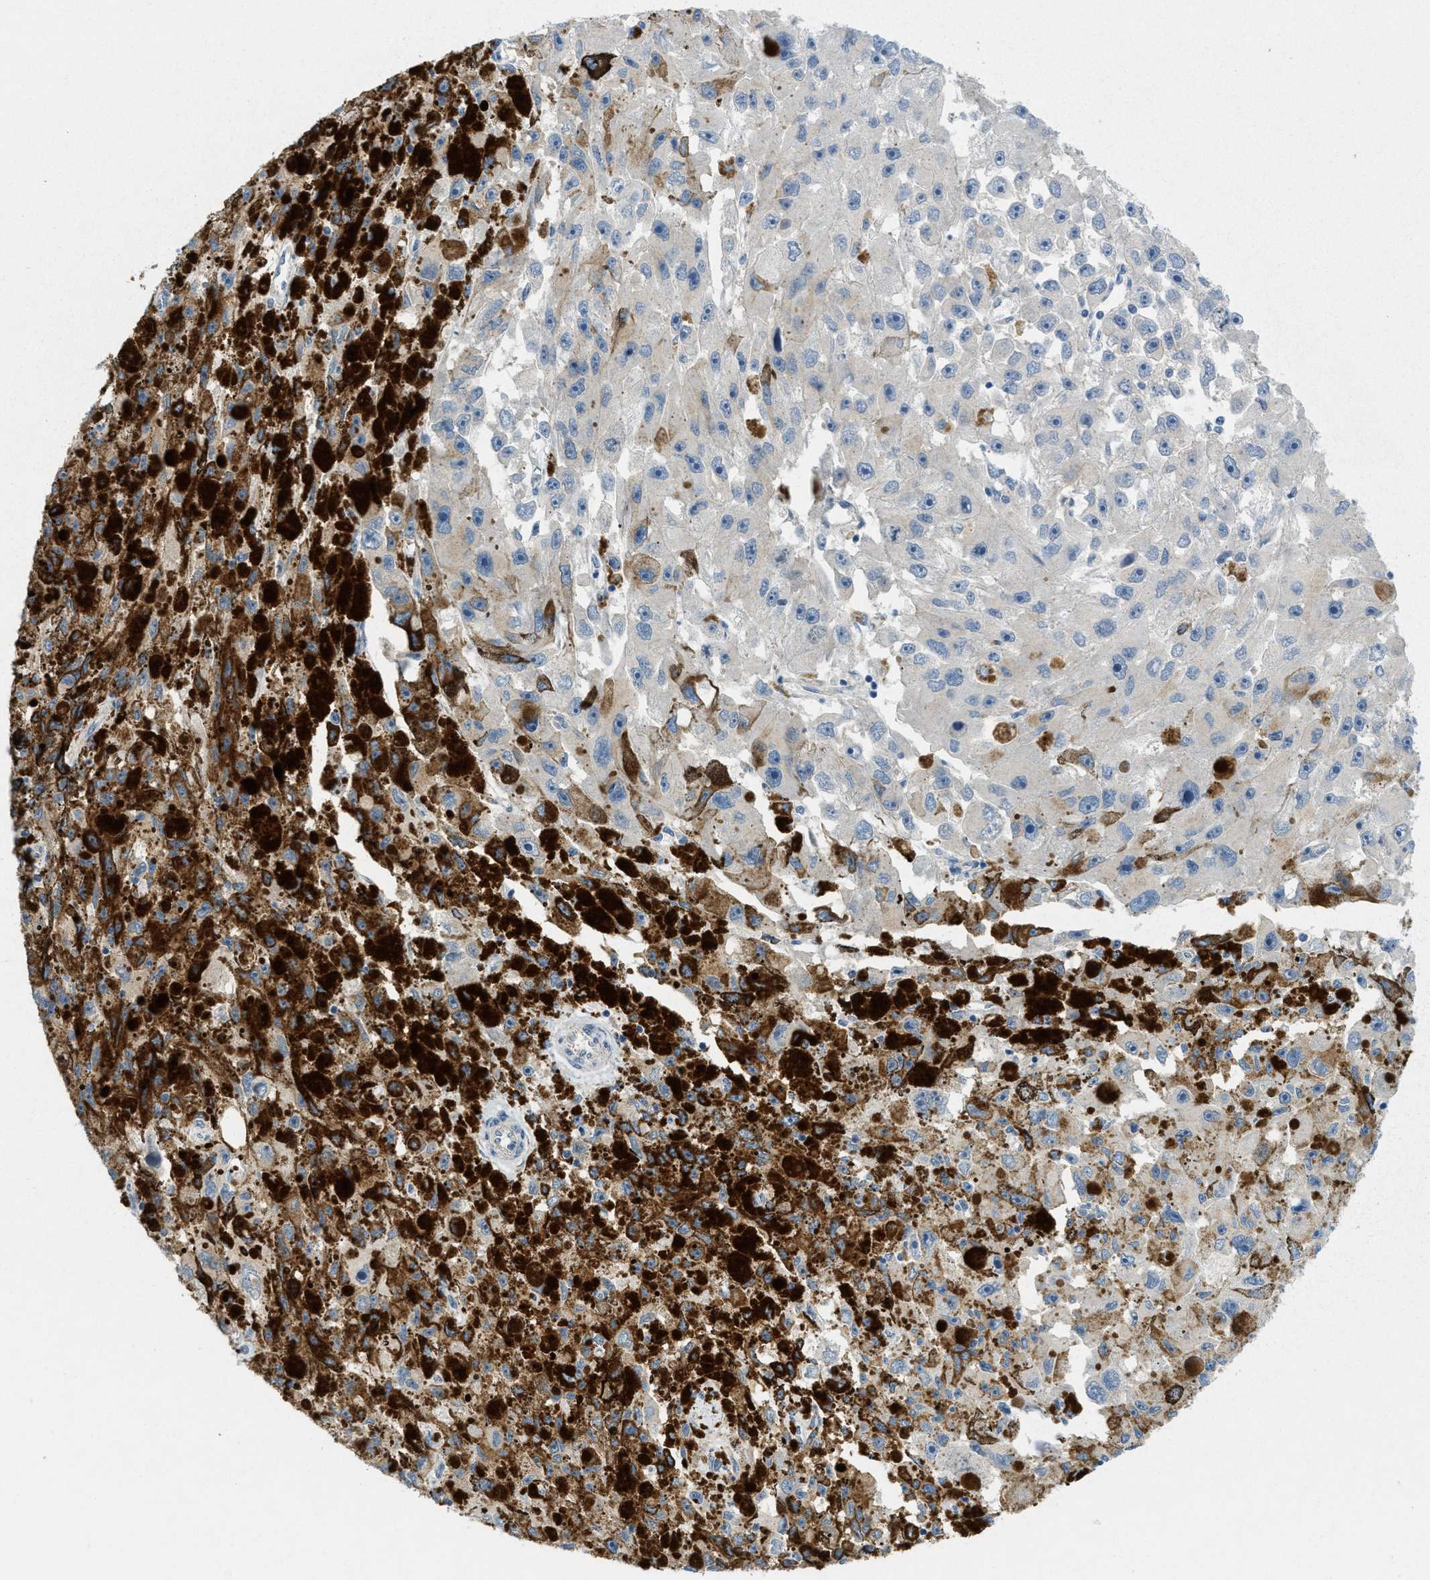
{"staining": {"intensity": "weak", "quantity": "<25%", "location": "cytoplasmic/membranous"}, "tissue": "melanoma", "cell_type": "Tumor cells", "image_type": "cancer", "snomed": [{"axis": "morphology", "description": "Malignant melanoma, NOS"}, {"axis": "topography", "description": "Skin"}], "caption": "Immunohistochemistry (IHC) photomicrograph of human melanoma stained for a protein (brown), which demonstrates no staining in tumor cells.", "gene": "ZFYVE9", "patient": {"sex": "female", "age": 104}}